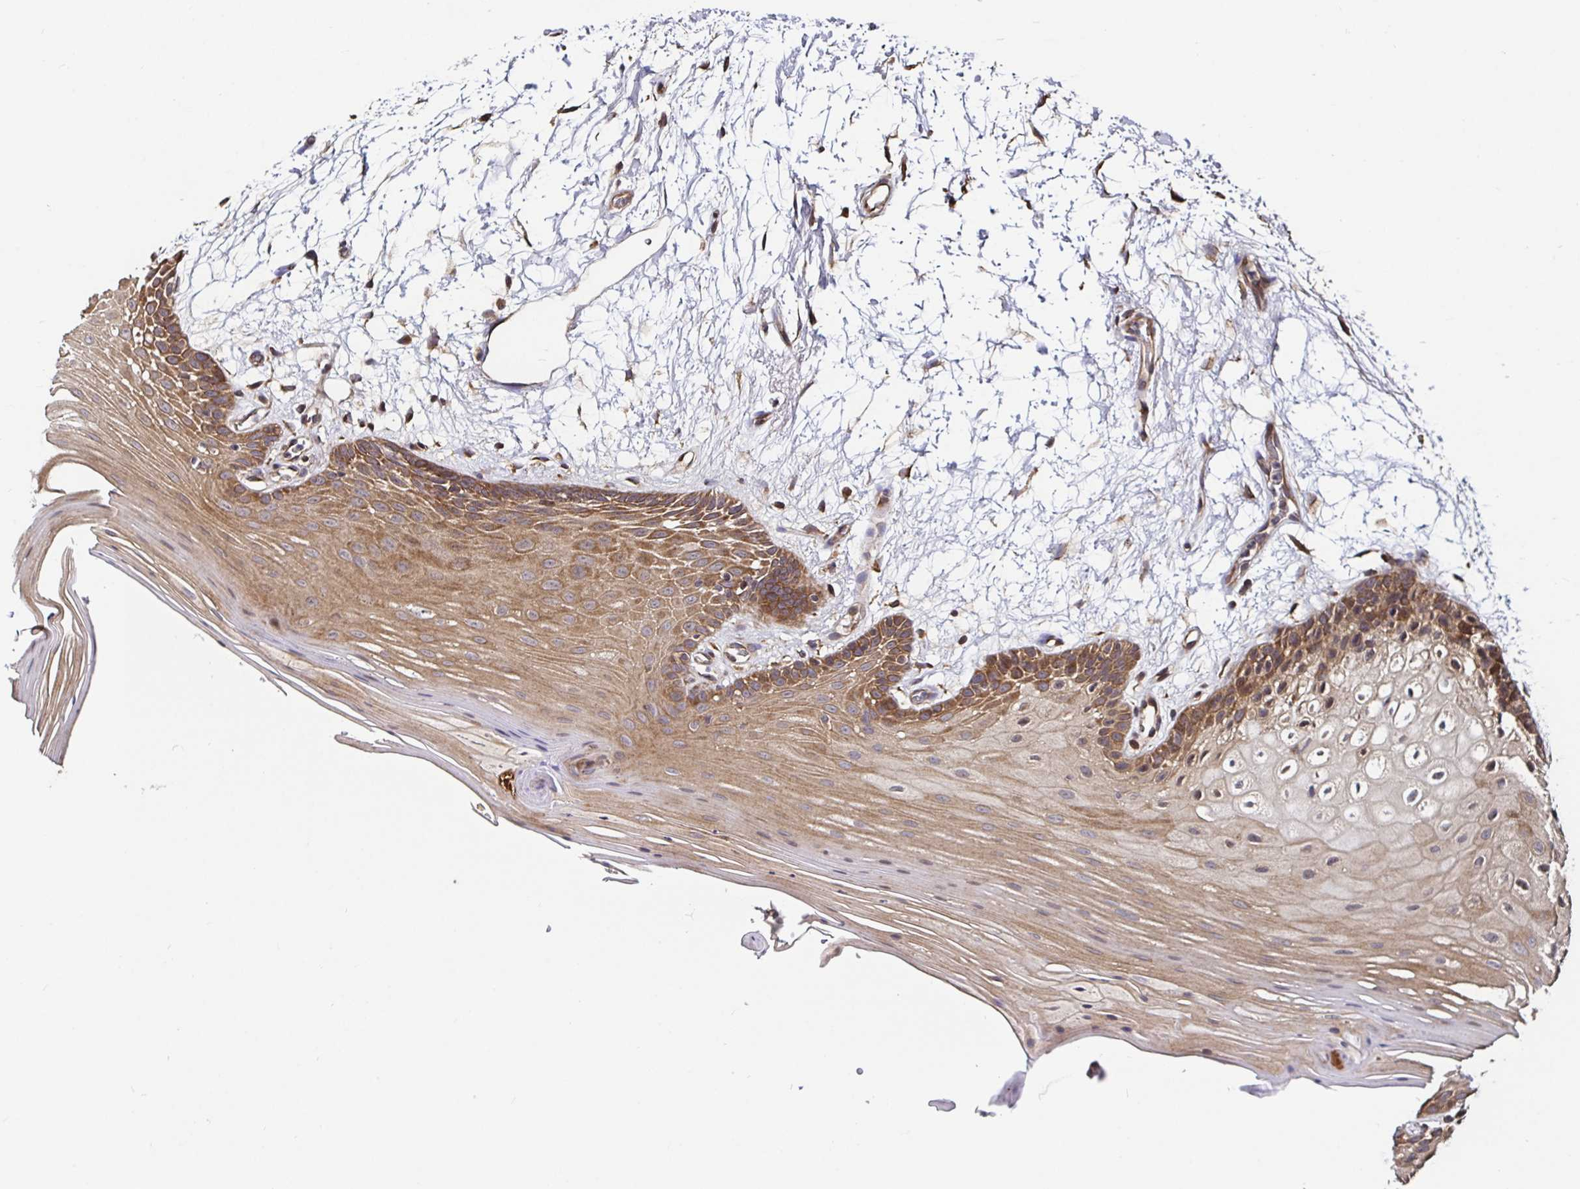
{"staining": {"intensity": "moderate", "quantity": ">75%", "location": "cytoplasmic/membranous"}, "tissue": "oral mucosa", "cell_type": "Squamous epithelial cells", "image_type": "normal", "snomed": [{"axis": "morphology", "description": "Normal tissue, NOS"}, {"axis": "morphology", "description": "Squamous cell carcinoma, NOS"}, {"axis": "topography", "description": "Oral tissue"}, {"axis": "topography", "description": "Tounge, NOS"}, {"axis": "topography", "description": "Head-Neck"}], "caption": "The photomicrograph reveals immunohistochemical staining of unremarkable oral mucosa. There is moderate cytoplasmic/membranous staining is present in about >75% of squamous epithelial cells.", "gene": "MLST8", "patient": {"sex": "male", "age": 62}}